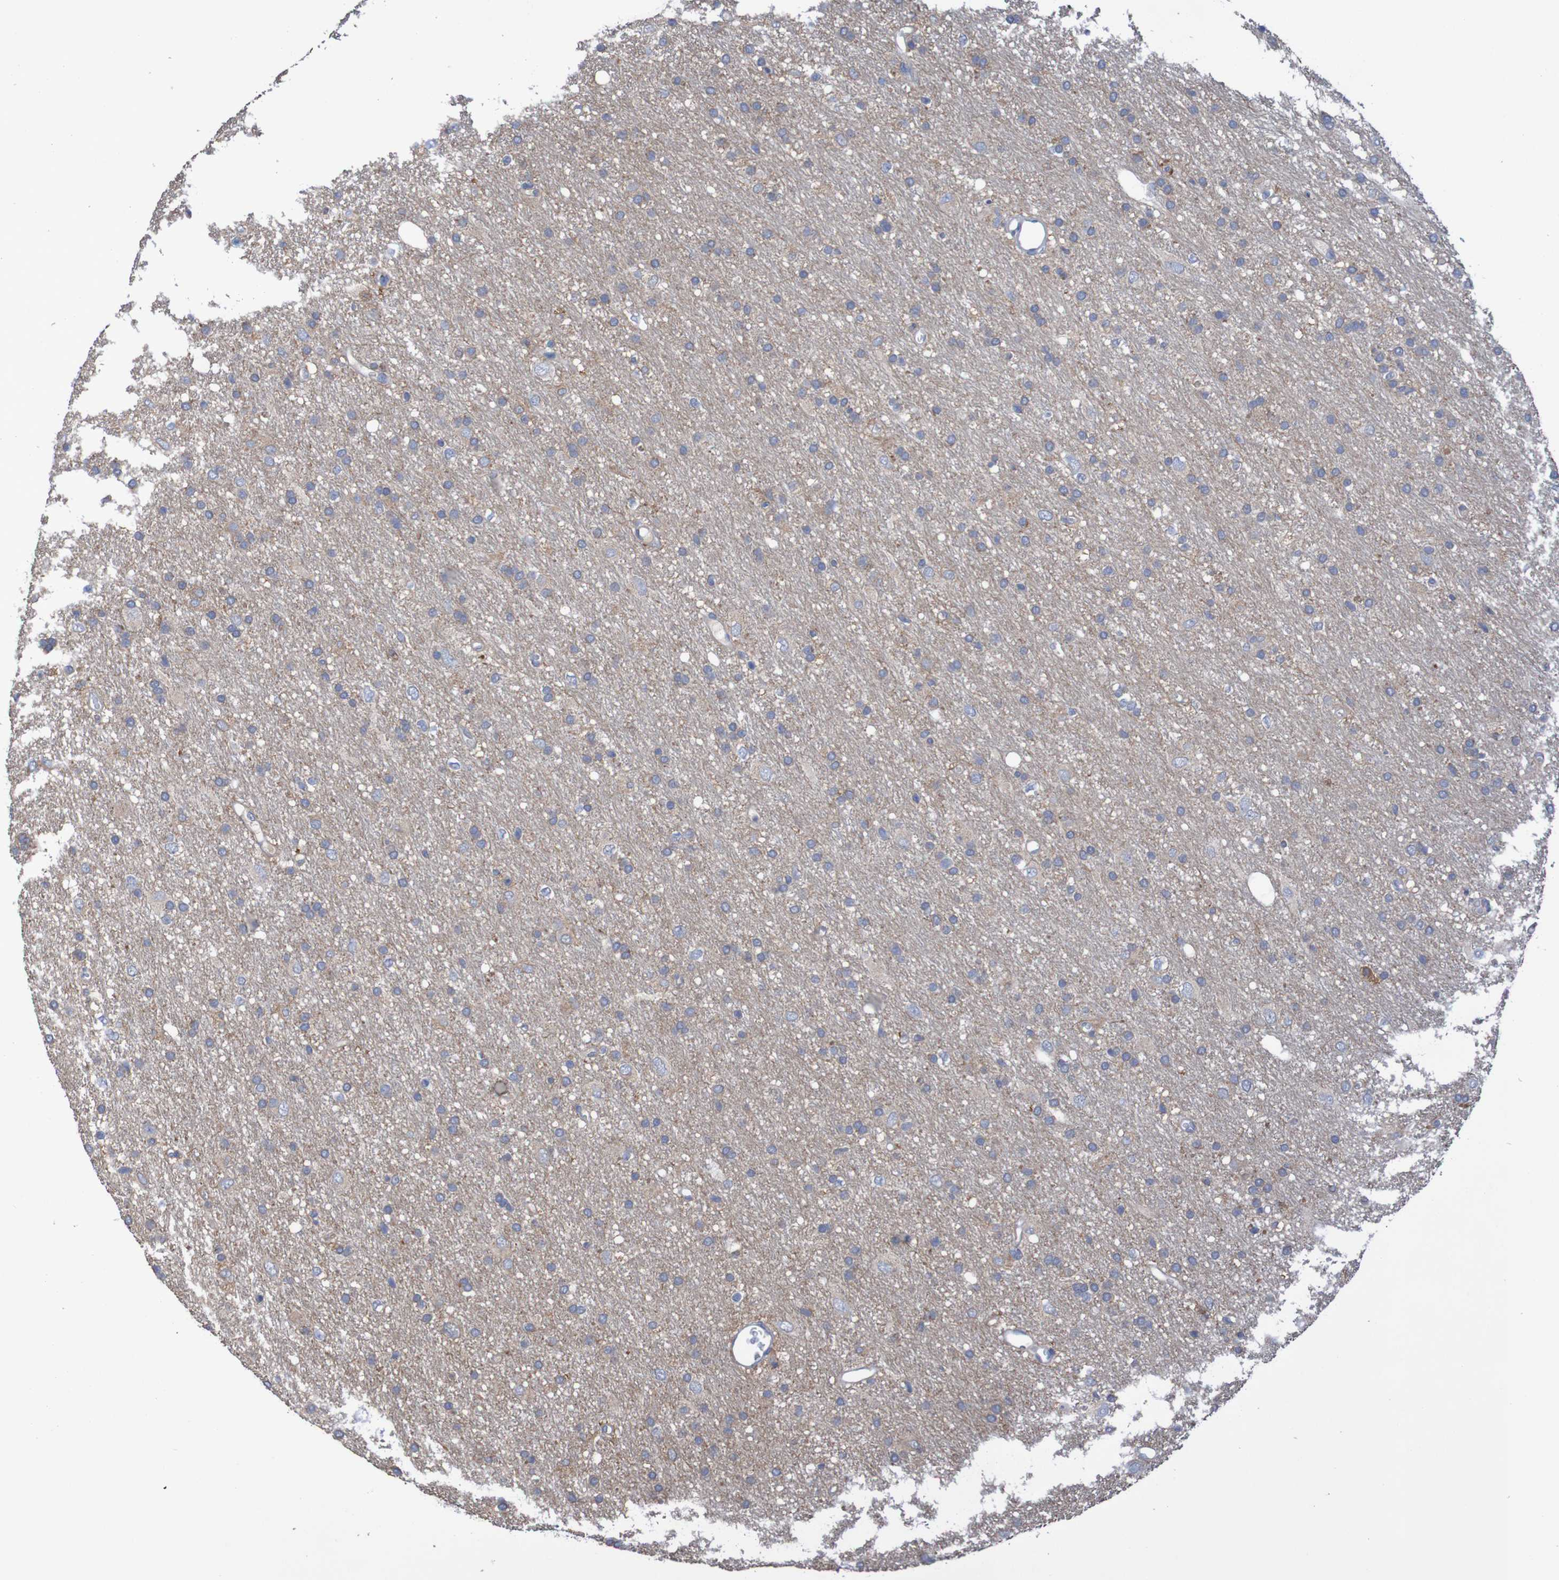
{"staining": {"intensity": "weak", "quantity": "<25%", "location": "cytoplasmic/membranous"}, "tissue": "glioma", "cell_type": "Tumor cells", "image_type": "cancer", "snomed": [{"axis": "morphology", "description": "Glioma, malignant, Low grade"}, {"axis": "topography", "description": "Brain"}], "caption": "Glioma was stained to show a protein in brown. There is no significant staining in tumor cells.", "gene": "PHYH", "patient": {"sex": "male", "age": 77}}